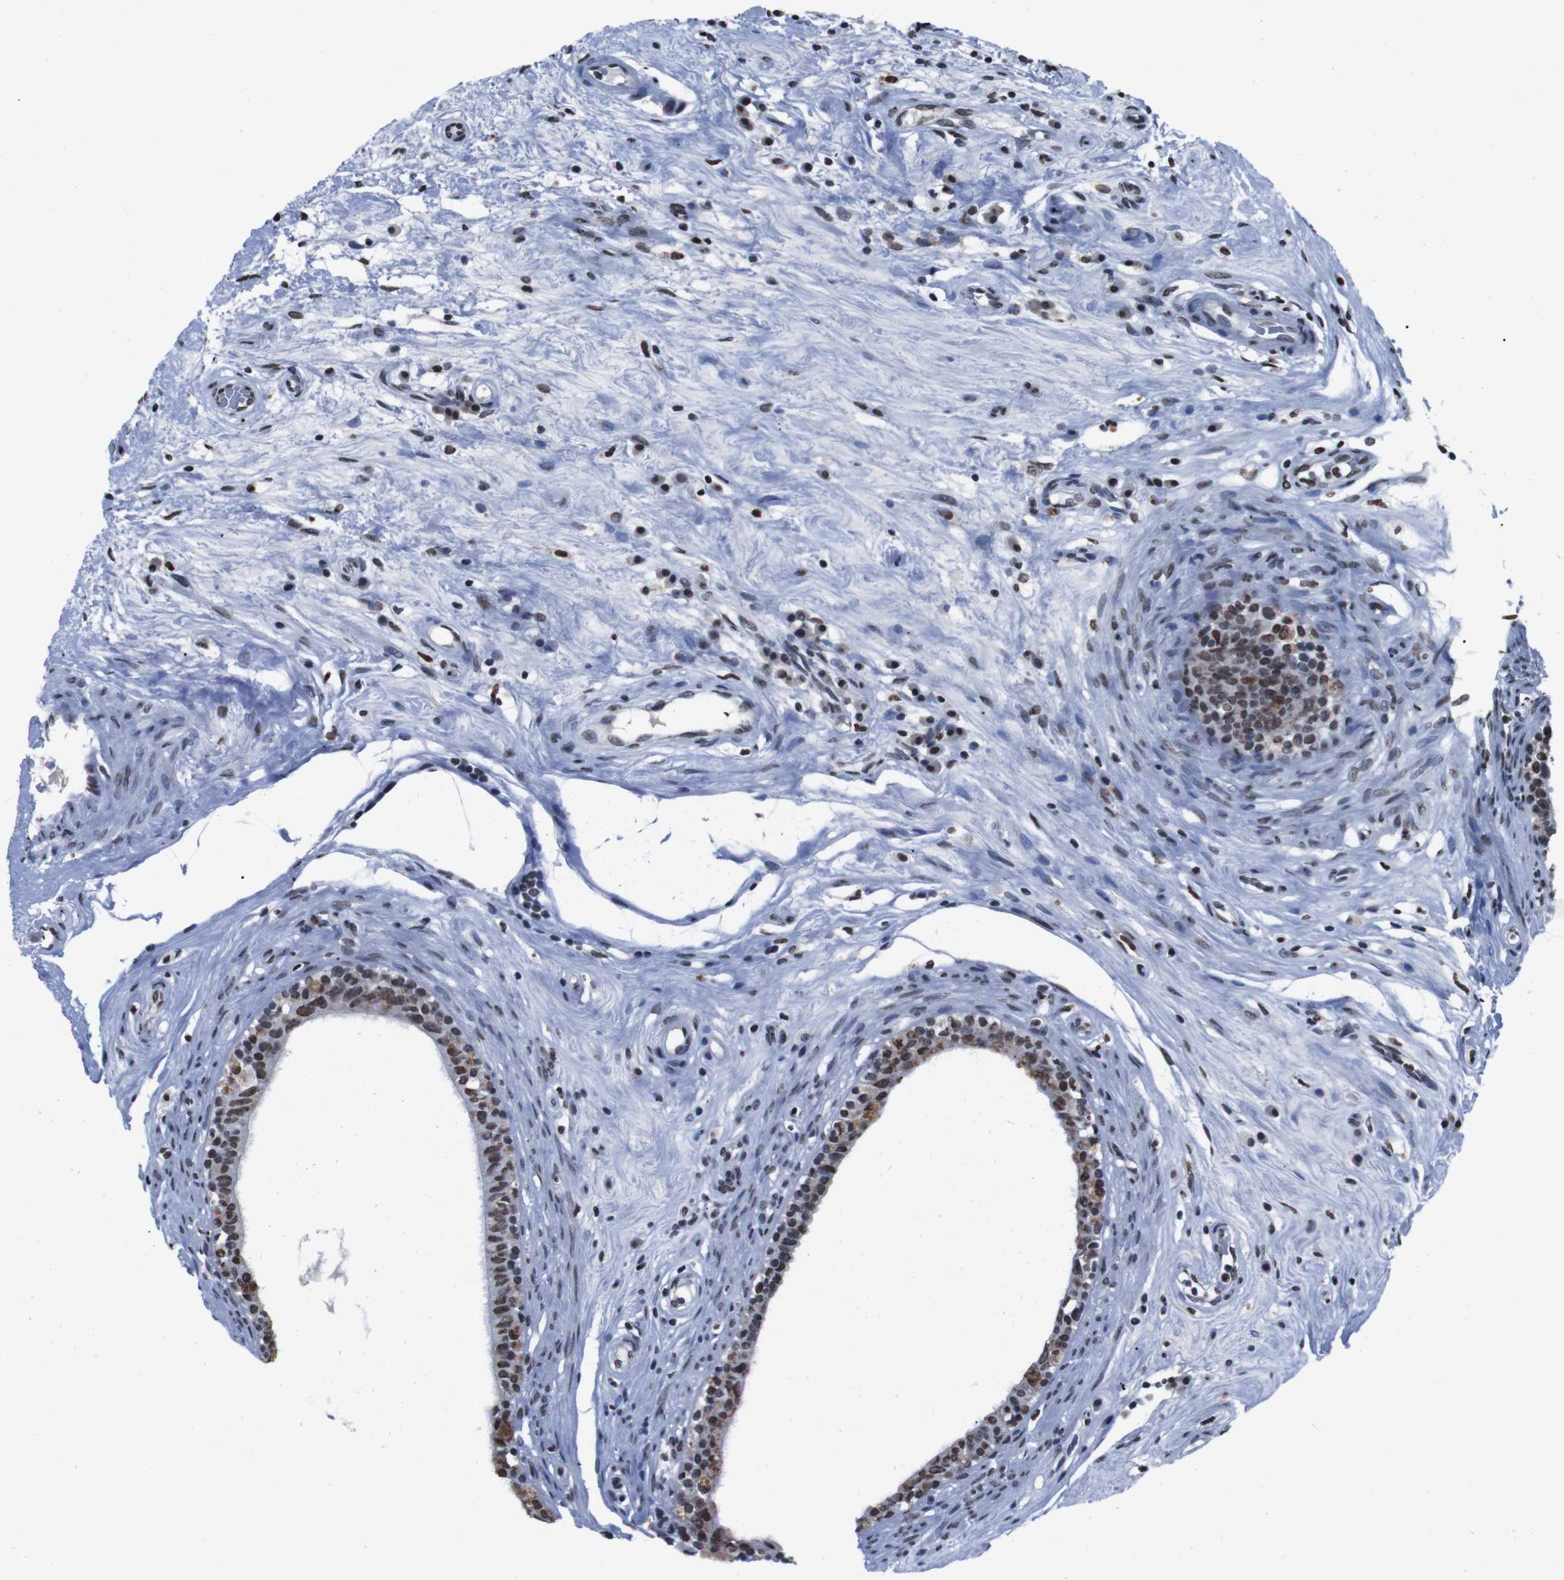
{"staining": {"intensity": "strong", "quantity": ">75%", "location": "nuclear"}, "tissue": "epididymis", "cell_type": "Glandular cells", "image_type": "normal", "snomed": [{"axis": "morphology", "description": "Normal tissue, NOS"}, {"axis": "morphology", "description": "Inflammation, NOS"}, {"axis": "topography", "description": "Epididymis"}], "caption": "Brown immunohistochemical staining in normal human epididymis displays strong nuclear staining in approximately >75% of glandular cells.", "gene": "PIP4P2", "patient": {"sex": "male", "age": 84}}